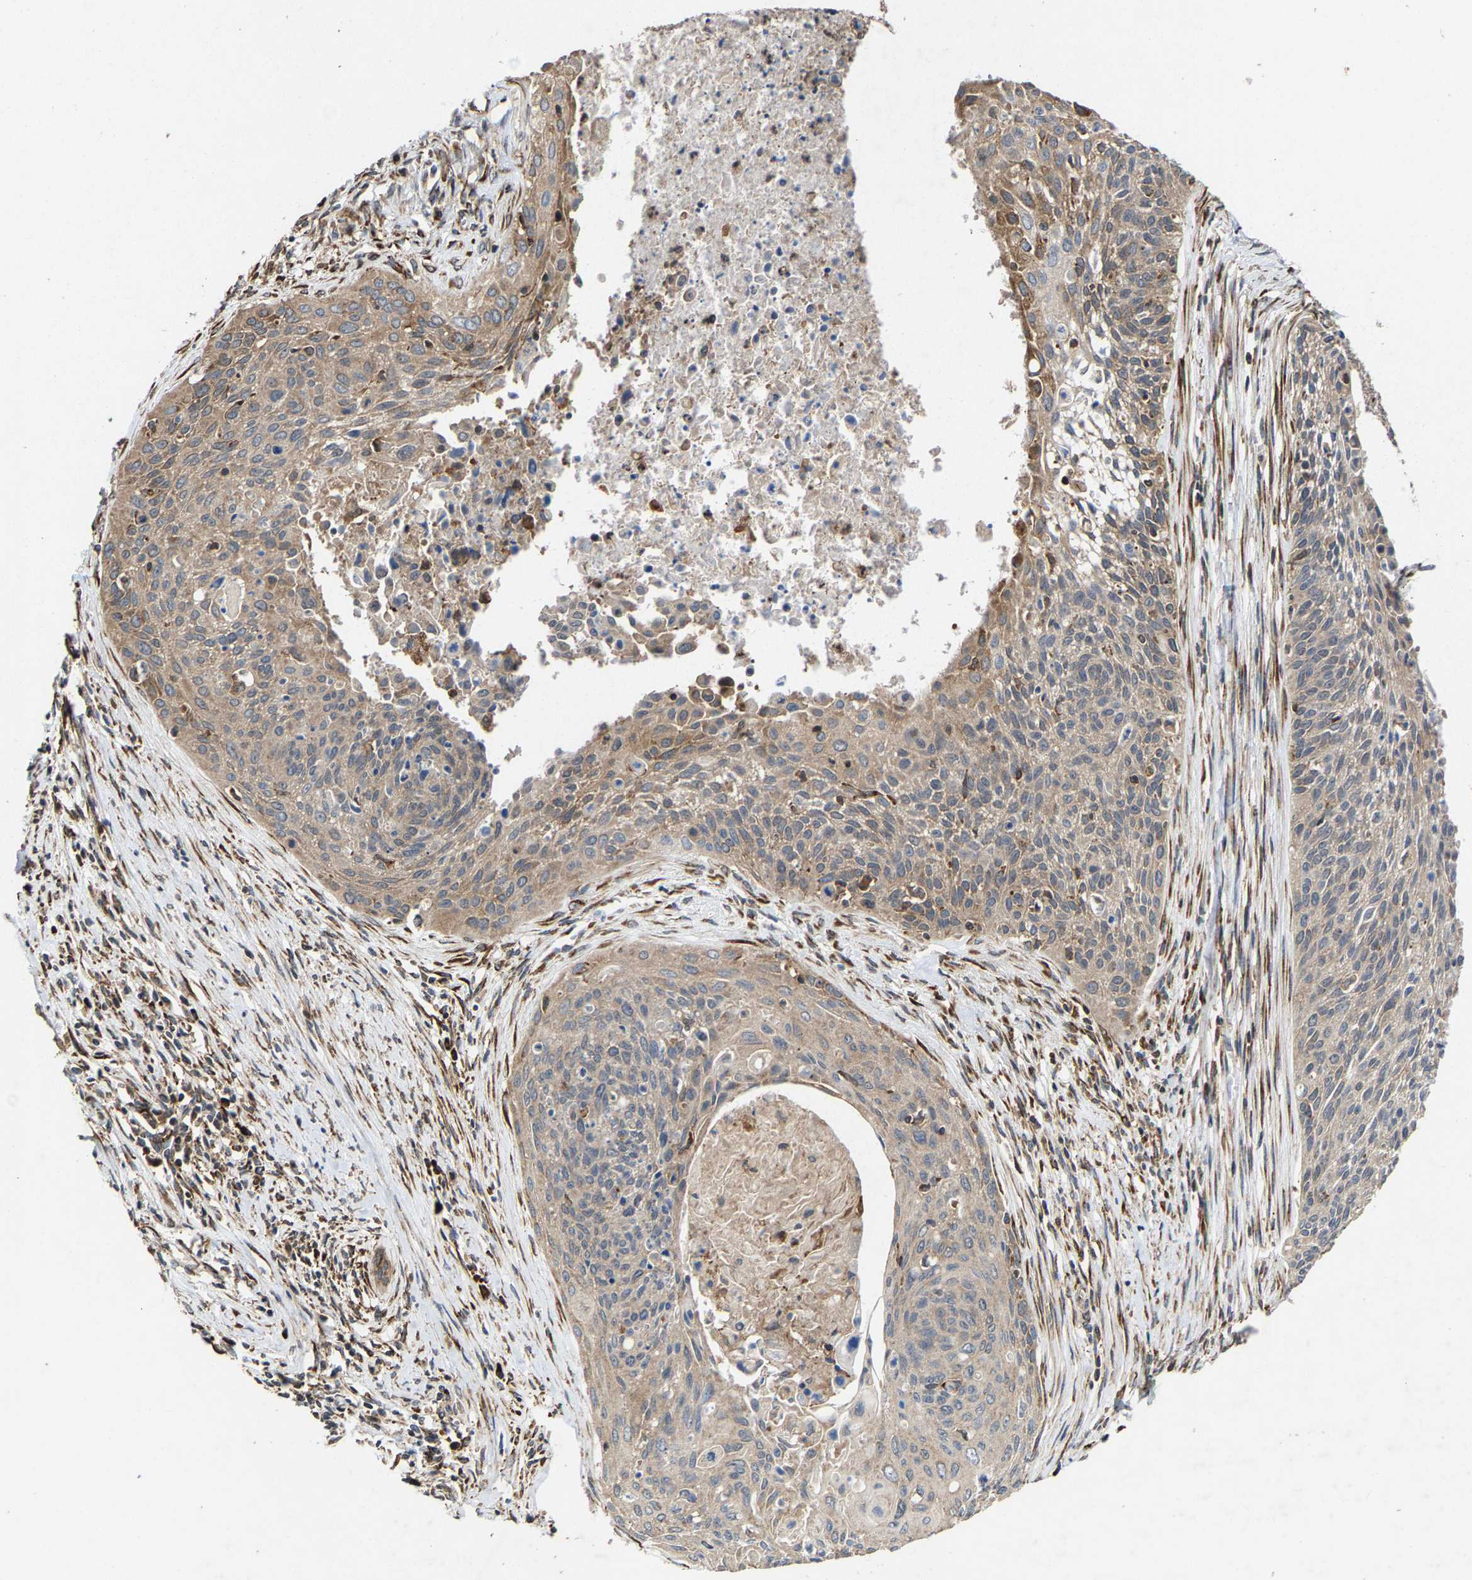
{"staining": {"intensity": "weak", "quantity": "<25%", "location": "cytoplasmic/membranous"}, "tissue": "cervical cancer", "cell_type": "Tumor cells", "image_type": "cancer", "snomed": [{"axis": "morphology", "description": "Squamous cell carcinoma, NOS"}, {"axis": "topography", "description": "Cervix"}], "caption": "Cervical cancer was stained to show a protein in brown. There is no significant staining in tumor cells.", "gene": "FGD3", "patient": {"sex": "female", "age": 55}}